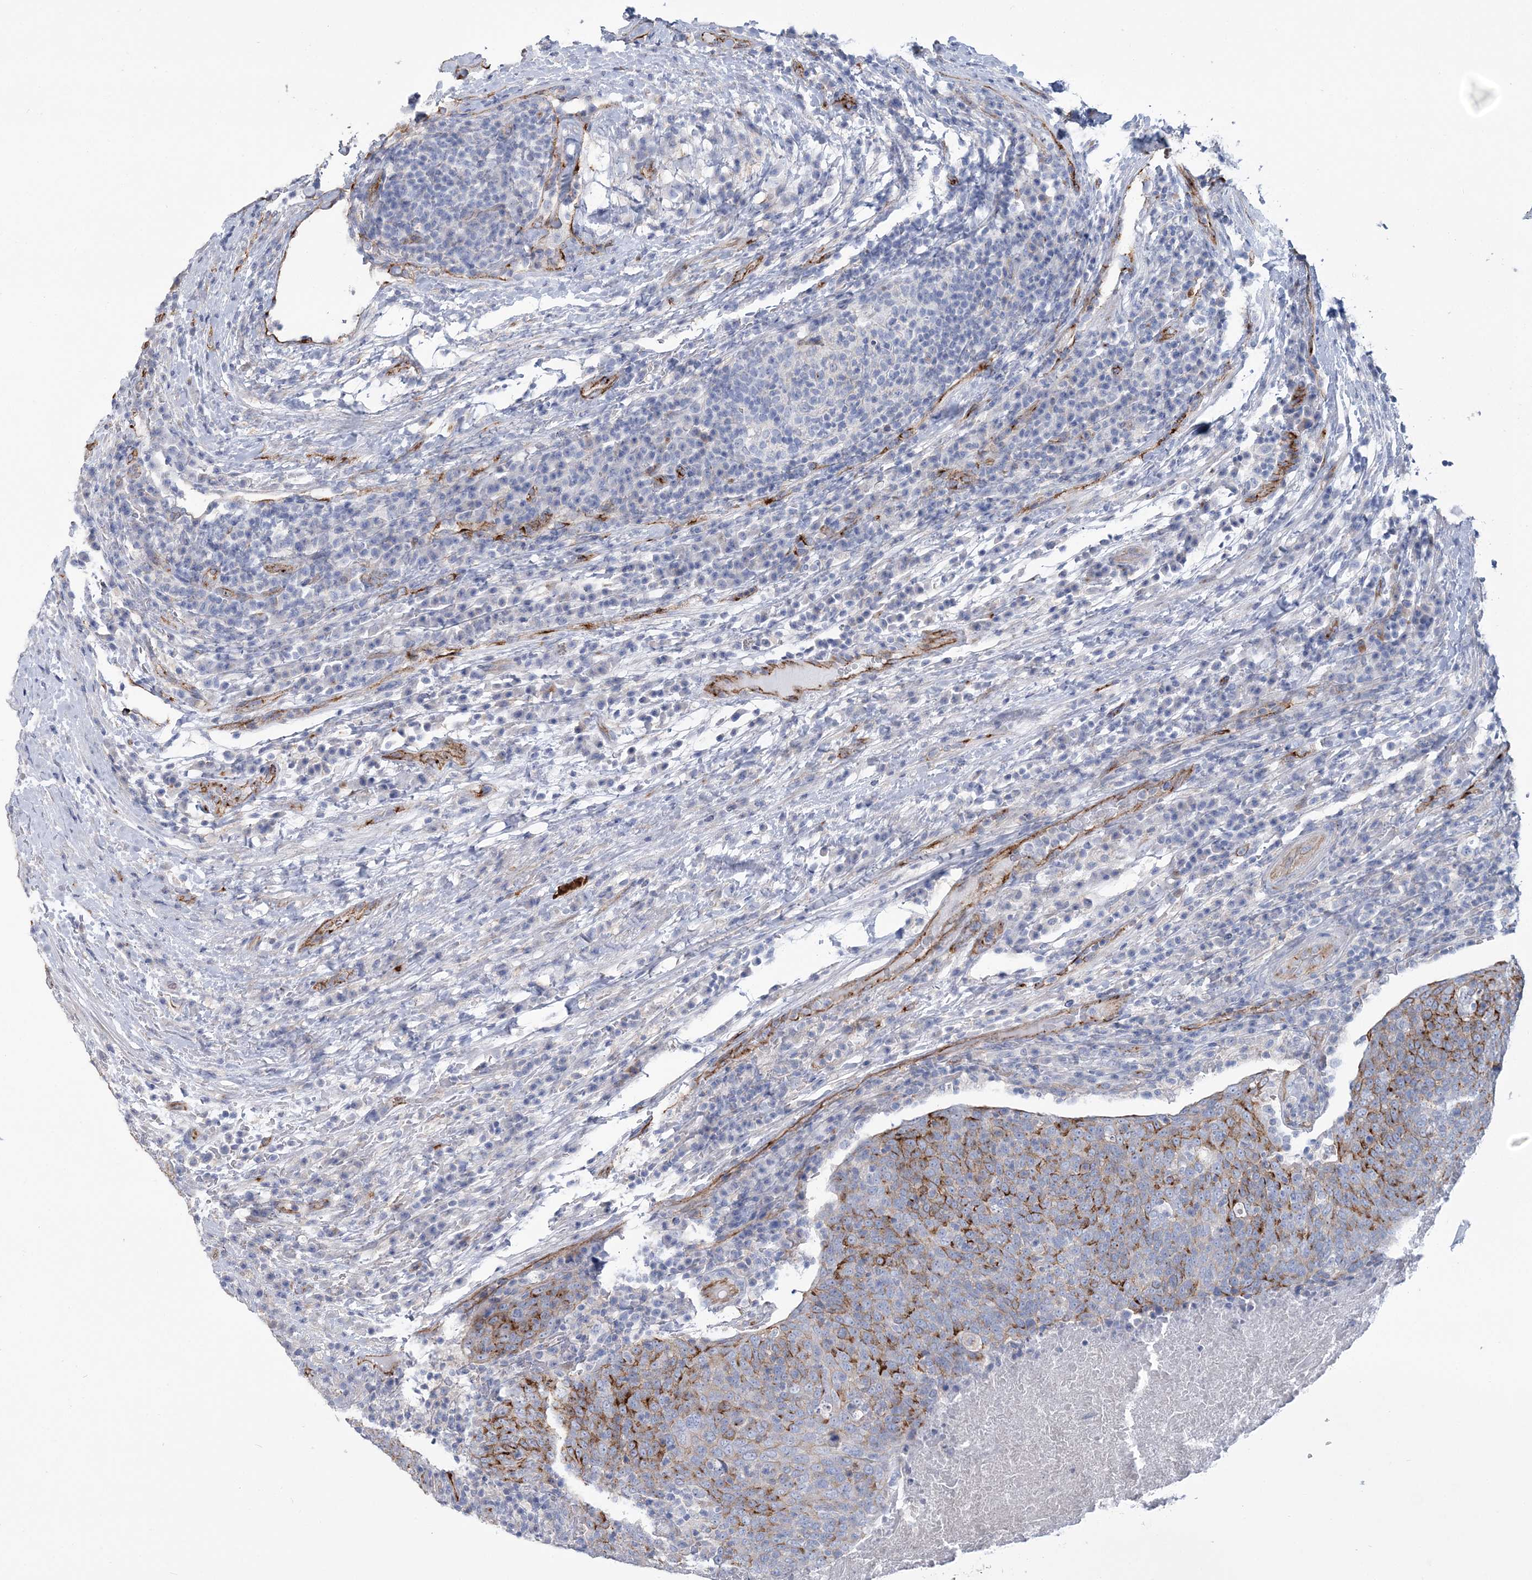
{"staining": {"intensity": "strong", "quantity": "<25%", "location": "cytoplasmic/membranous"}, "tissue": "head and neck cancer", "cell_type": "Tumor cells", "image_type": "cancer", "snomed": [{"axis": "morphology", "description": "Squamous cell carcinoma, NOS"}, {"axis": "morphology", "description": "Squamous cell carcinoma, metastatic, NOS"}, {"axis": "topography", "description": "Lymph node"}, {"axis": "topography", "description": "Head-Neck"}], "caption": "Immunohistochemical staining of human squamous cell carcinoma (head and neck) exhibits strong cytoplasmic/membranous protein positivity in about <25% of tumor cells. (DAB (3,3'-diaminobenzidine) IHC with brightfield microscopy, high magnification).", "gene": "RAB11FIP5", "patient": {"sex": "male", "age": 62}}